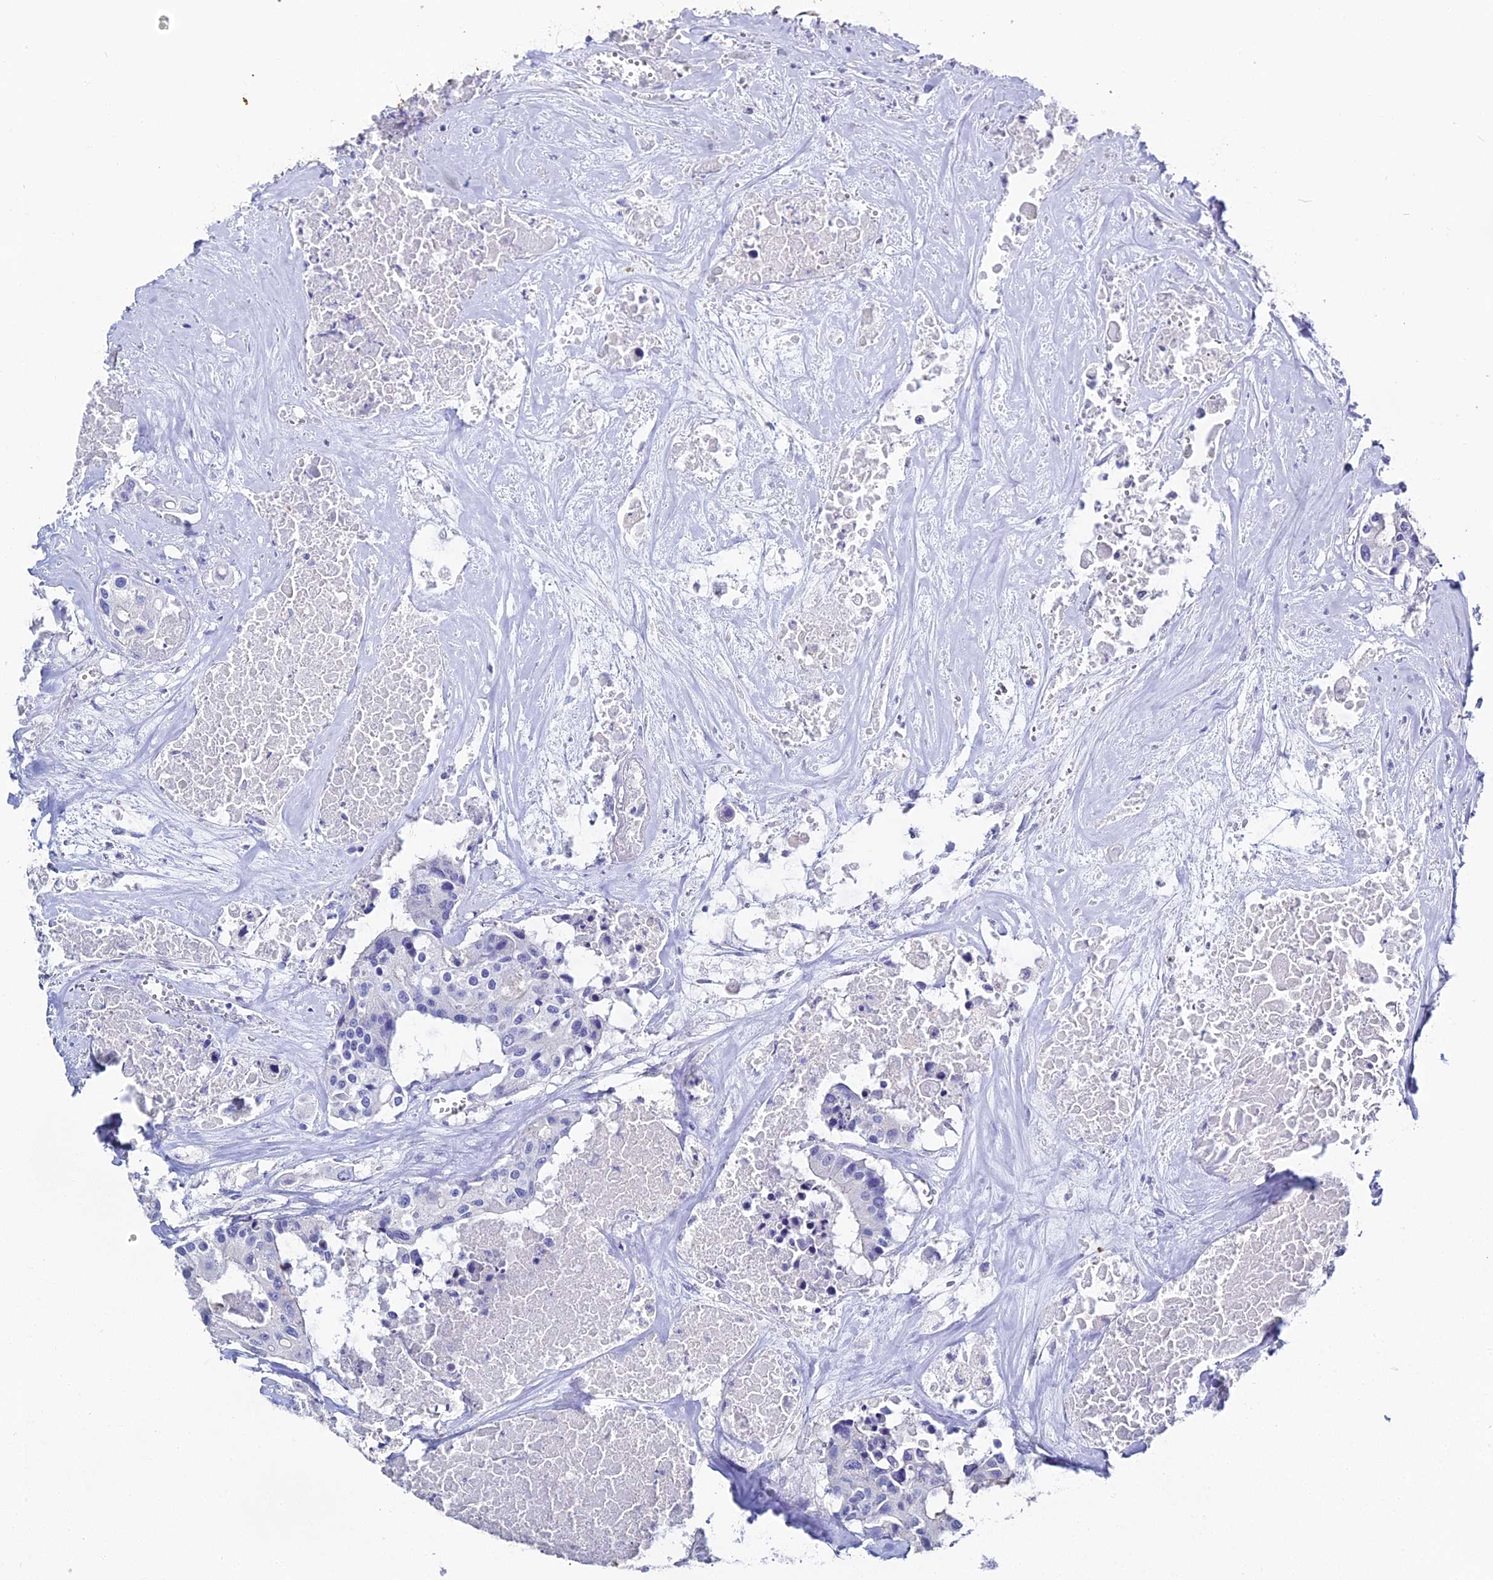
{"staining": {"intensity": "negative", "quantity": "none", "location": "none"}, "tissue": "colorectal cancer", "cell_type": "Tumor cells", "image_type": "cancer", "snomed": [{"axis": "morphology", "description": "Adenocarcinoma, NOS"}, {"axis": "topography", "description": "Colon"}], "caption": "Colorectal cancer was stained to show a protein in brown. There is no significant staining in tumor cells. Brightfield microscopy of IHC stained with DAB (3,3'-diaminobenzidine) (brown) and hematoxylin (blue), captured at high magnification.", "gene": "S100A7", "patient": {"sex": "male", "age": 77}}